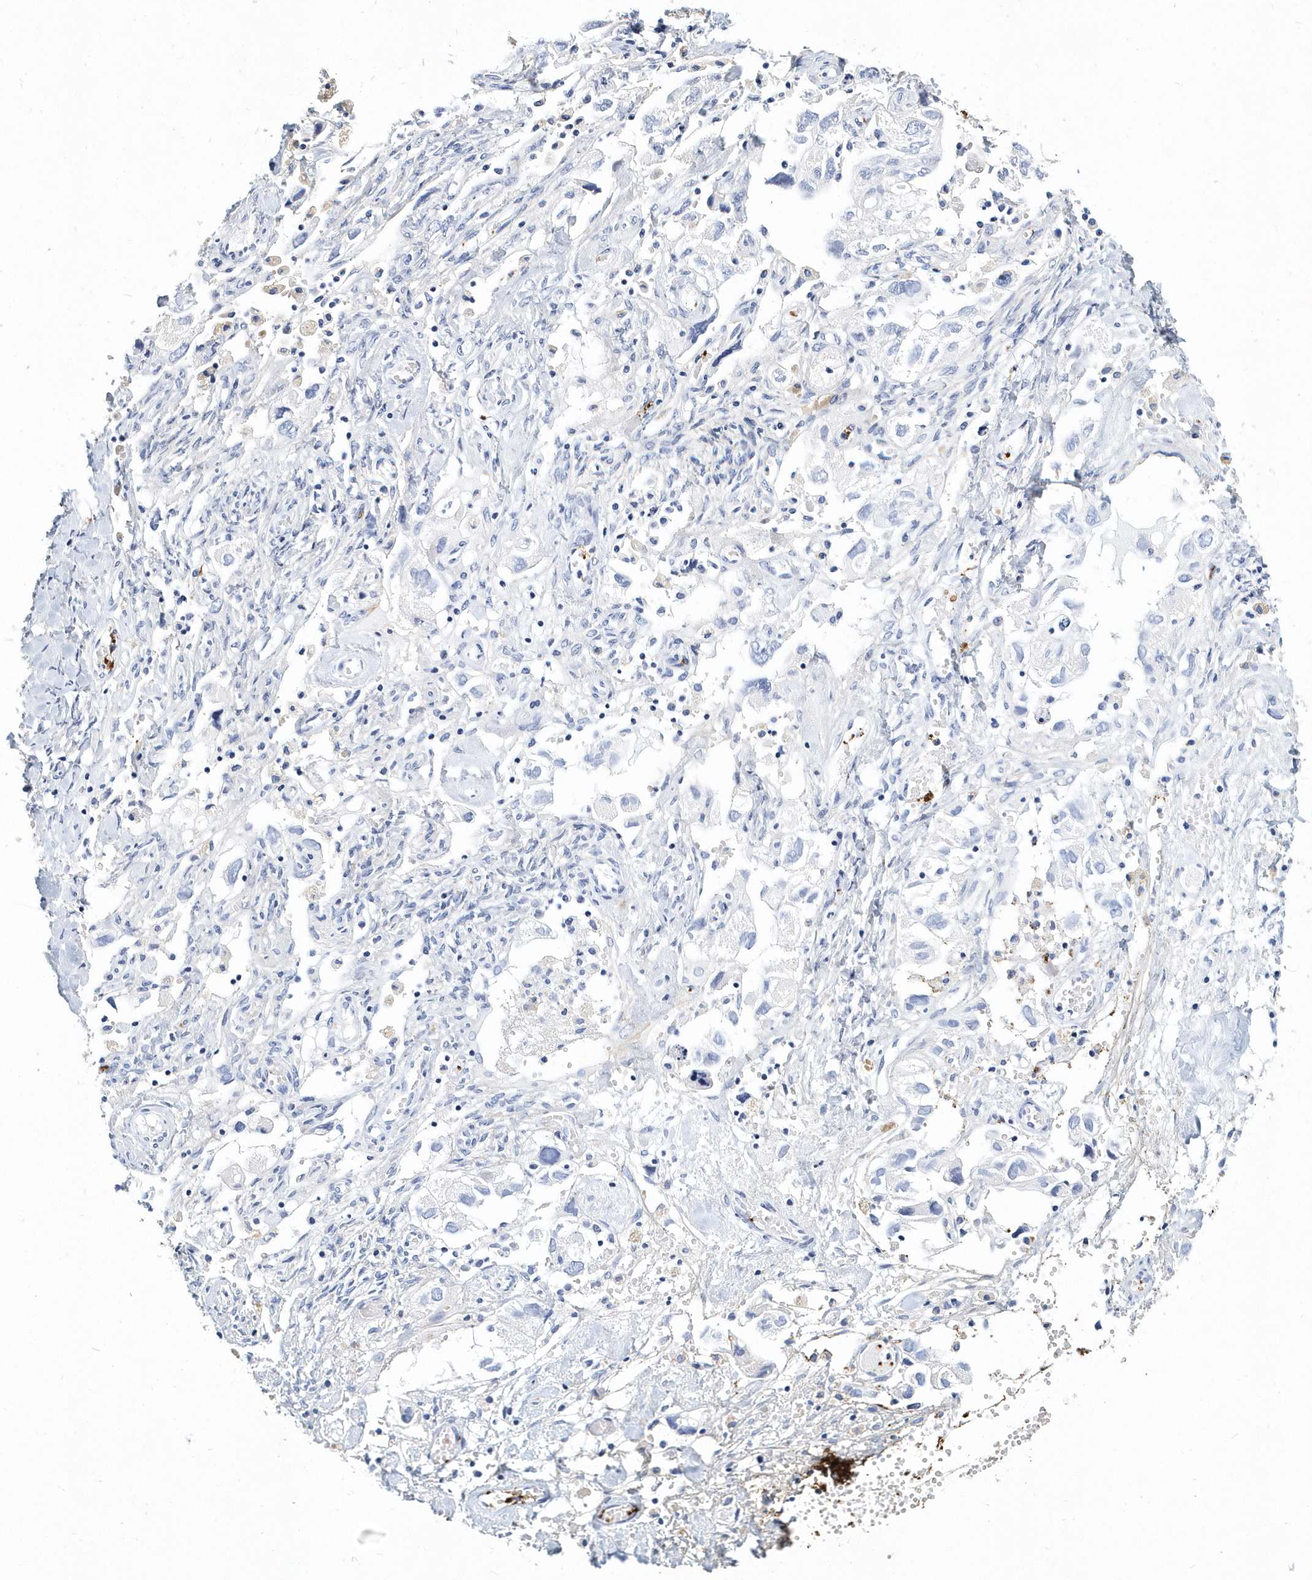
{"staining": {"intensity": "negative", "quantity": "none", "location": "none"}, "tissue": "ovarian cancer", "cell_type": "Tumor cells", "image_type": "cancer", "snomed": [{"axis": "morphology", "description": "Carcinoma, NOS"}, {"axis": "morphology", "description": "Cystadenocarcinoma, serous, NOS"}, {"axis": "topography", "description": "Ovary"}], "caption": "A photomicrograph of human ovarian cancer (carcinoma) is negative for staining in tumor cells.", "gene": "ITGA2B", "patient": {"sex": "female", "age": 69}}